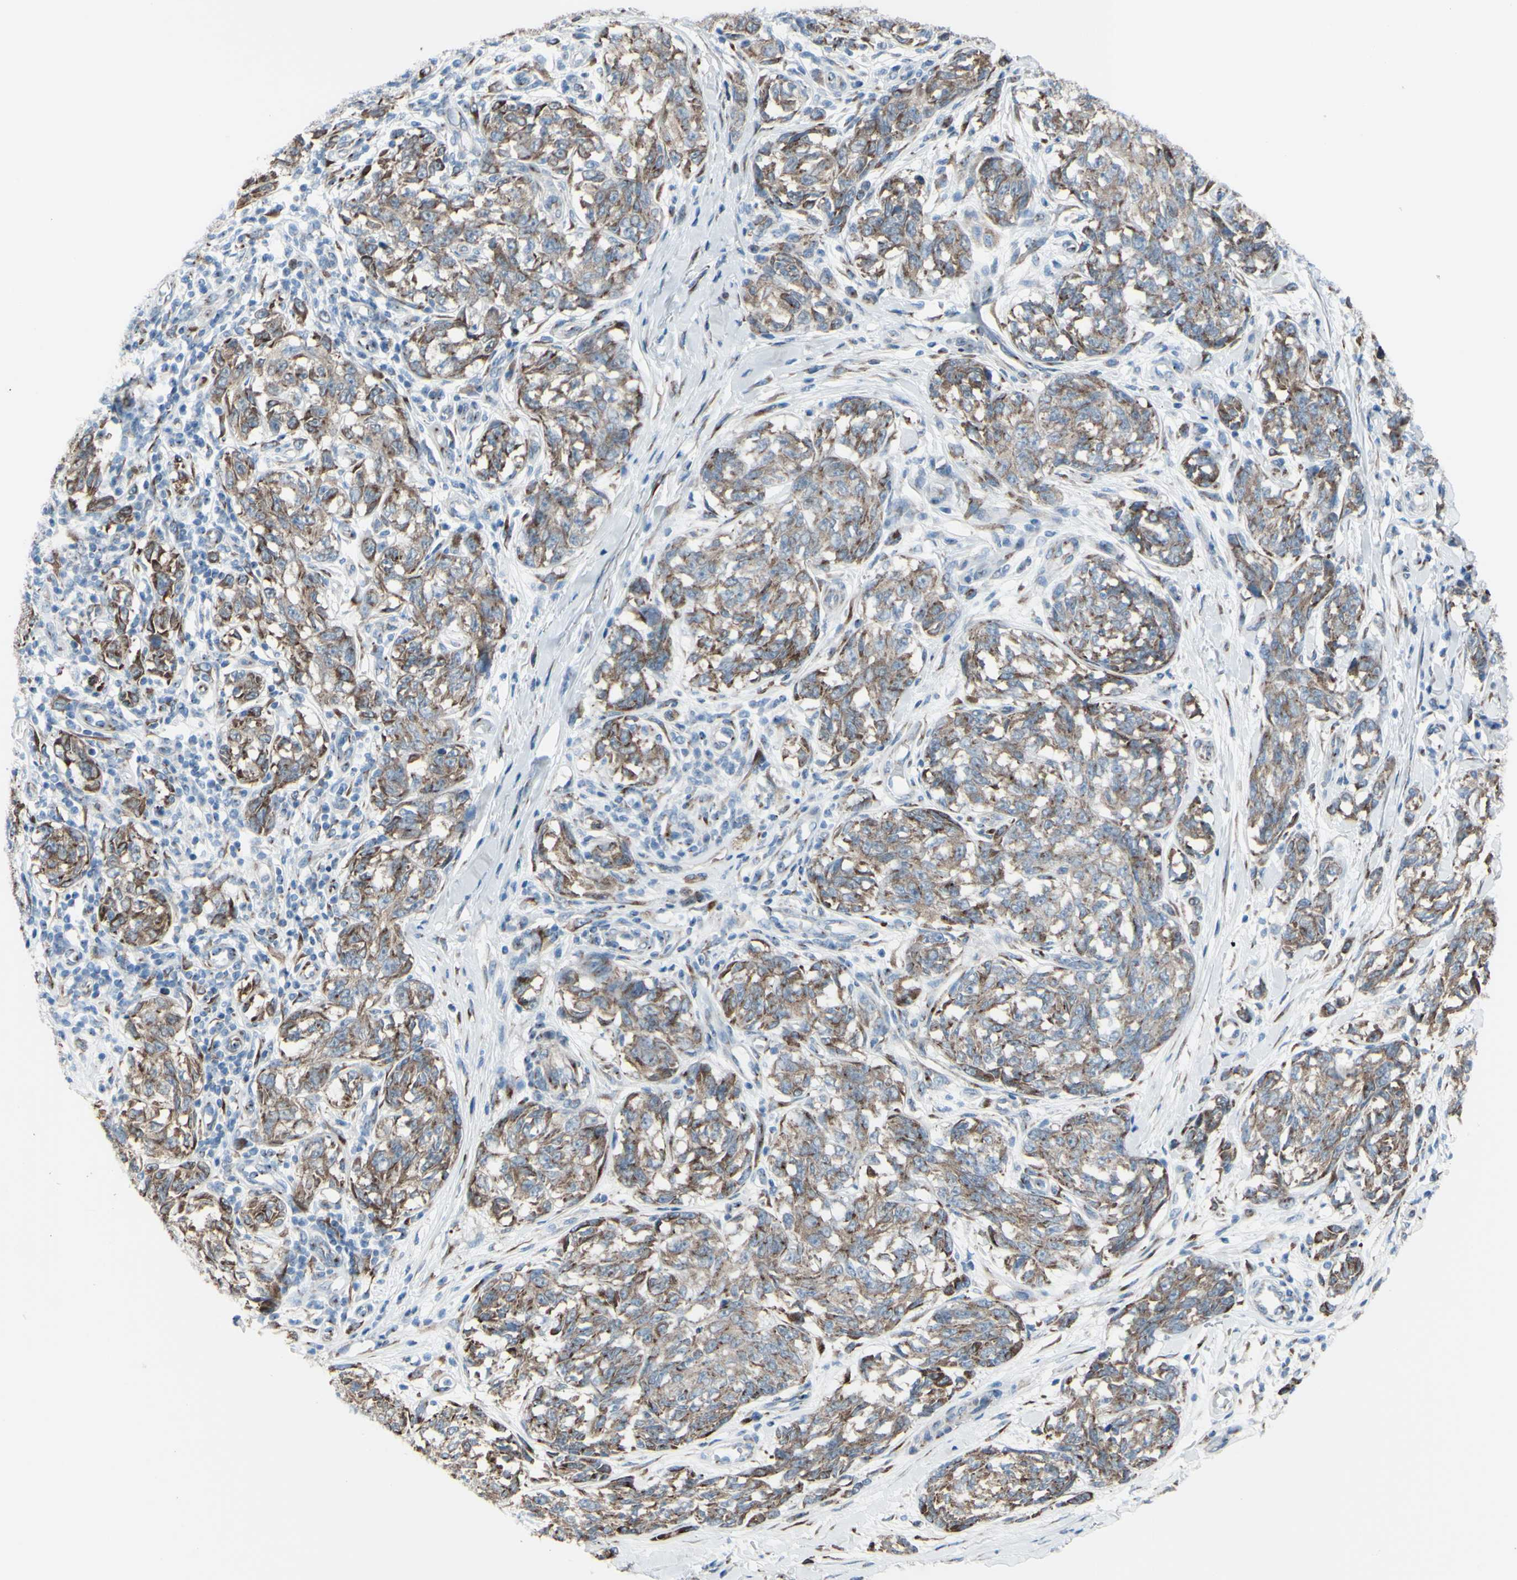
{"staining": {"intensity": "moderate", "quantity": ">75%", "location": "cytoplasmic/membranous"}, "tissue": "melanoma", "cell_type": "Tumor cells", "image_type": "cancer", "snomed": [{"axis": "morphology", "description": "Malignant melanoma, NOS"}, {"axis": "topography", "description": "Skin"}], "caption": "Immunohistochemistry (IHC) (DAB) staining of human malignant melanoma exhibits moderate cytoplasmic/membranous protein expression in about >75% of tumor cells.", "gene": "GLG1", "patient": {"sex": "female", "age": 64}}